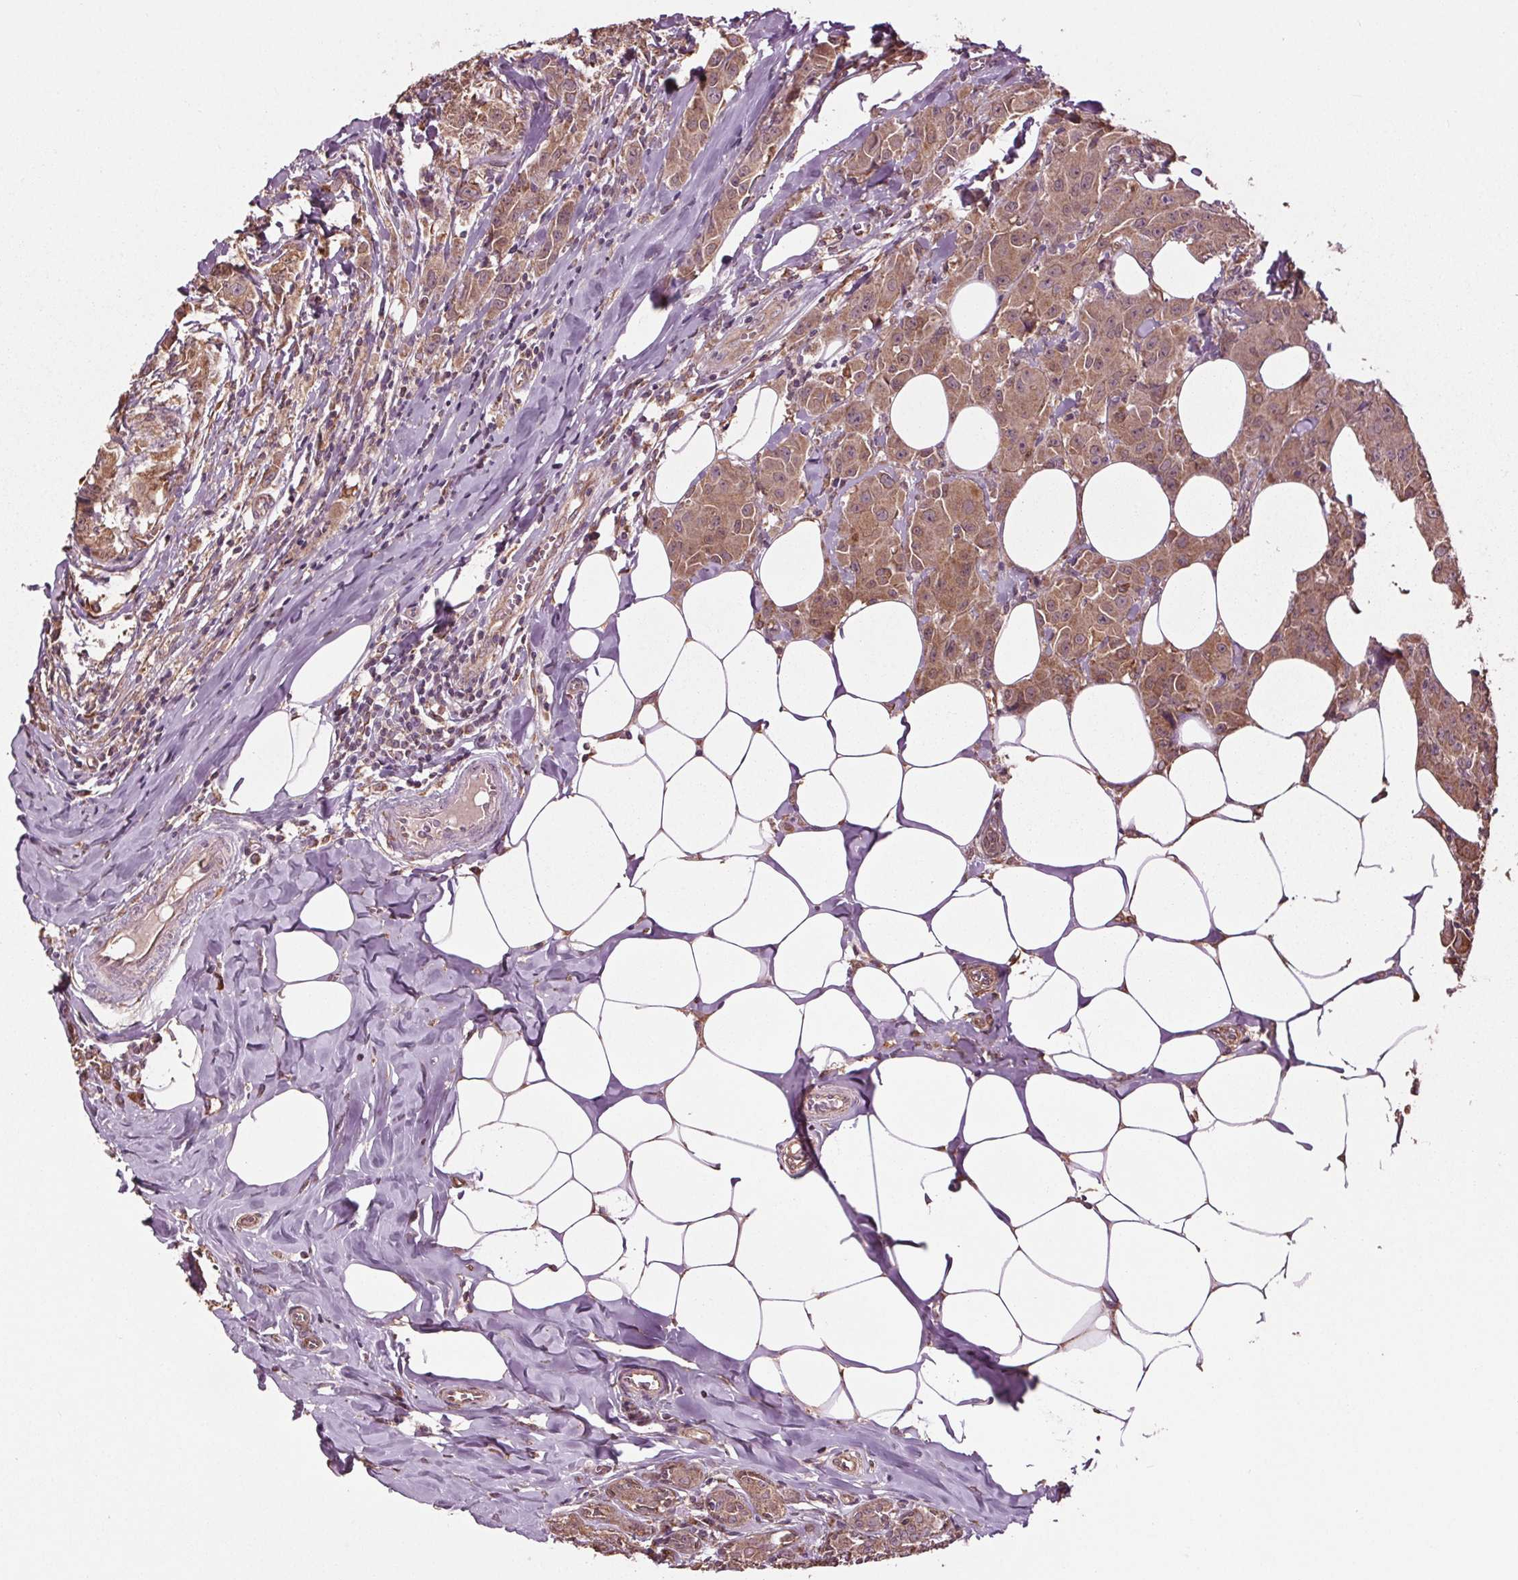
{"staining": {"intensity": "moderate", "quantity": ">75%", "location": "cytoplasmic/membranous"}, "tissue": "breast cancer", "cell_type": "Tumor cells", "image_type": "cancer", "snomed": [{"axis": "morphology", "description": "Normal tissue, NOS"}, {"axis": "morphology", "description": "Duct carcinoma"}, {"axis": "topography", "description": "Breast"}], "caption": "This photomicrograph shows immunohistochemistry staining of human invasive ductal carcinoma (breast), with medium moderate cytoplasmic/membranous staining in approximately >75% of tumor cells.", "gene": "RNPEP", "patient": {"sex": "female", "age": 43}}